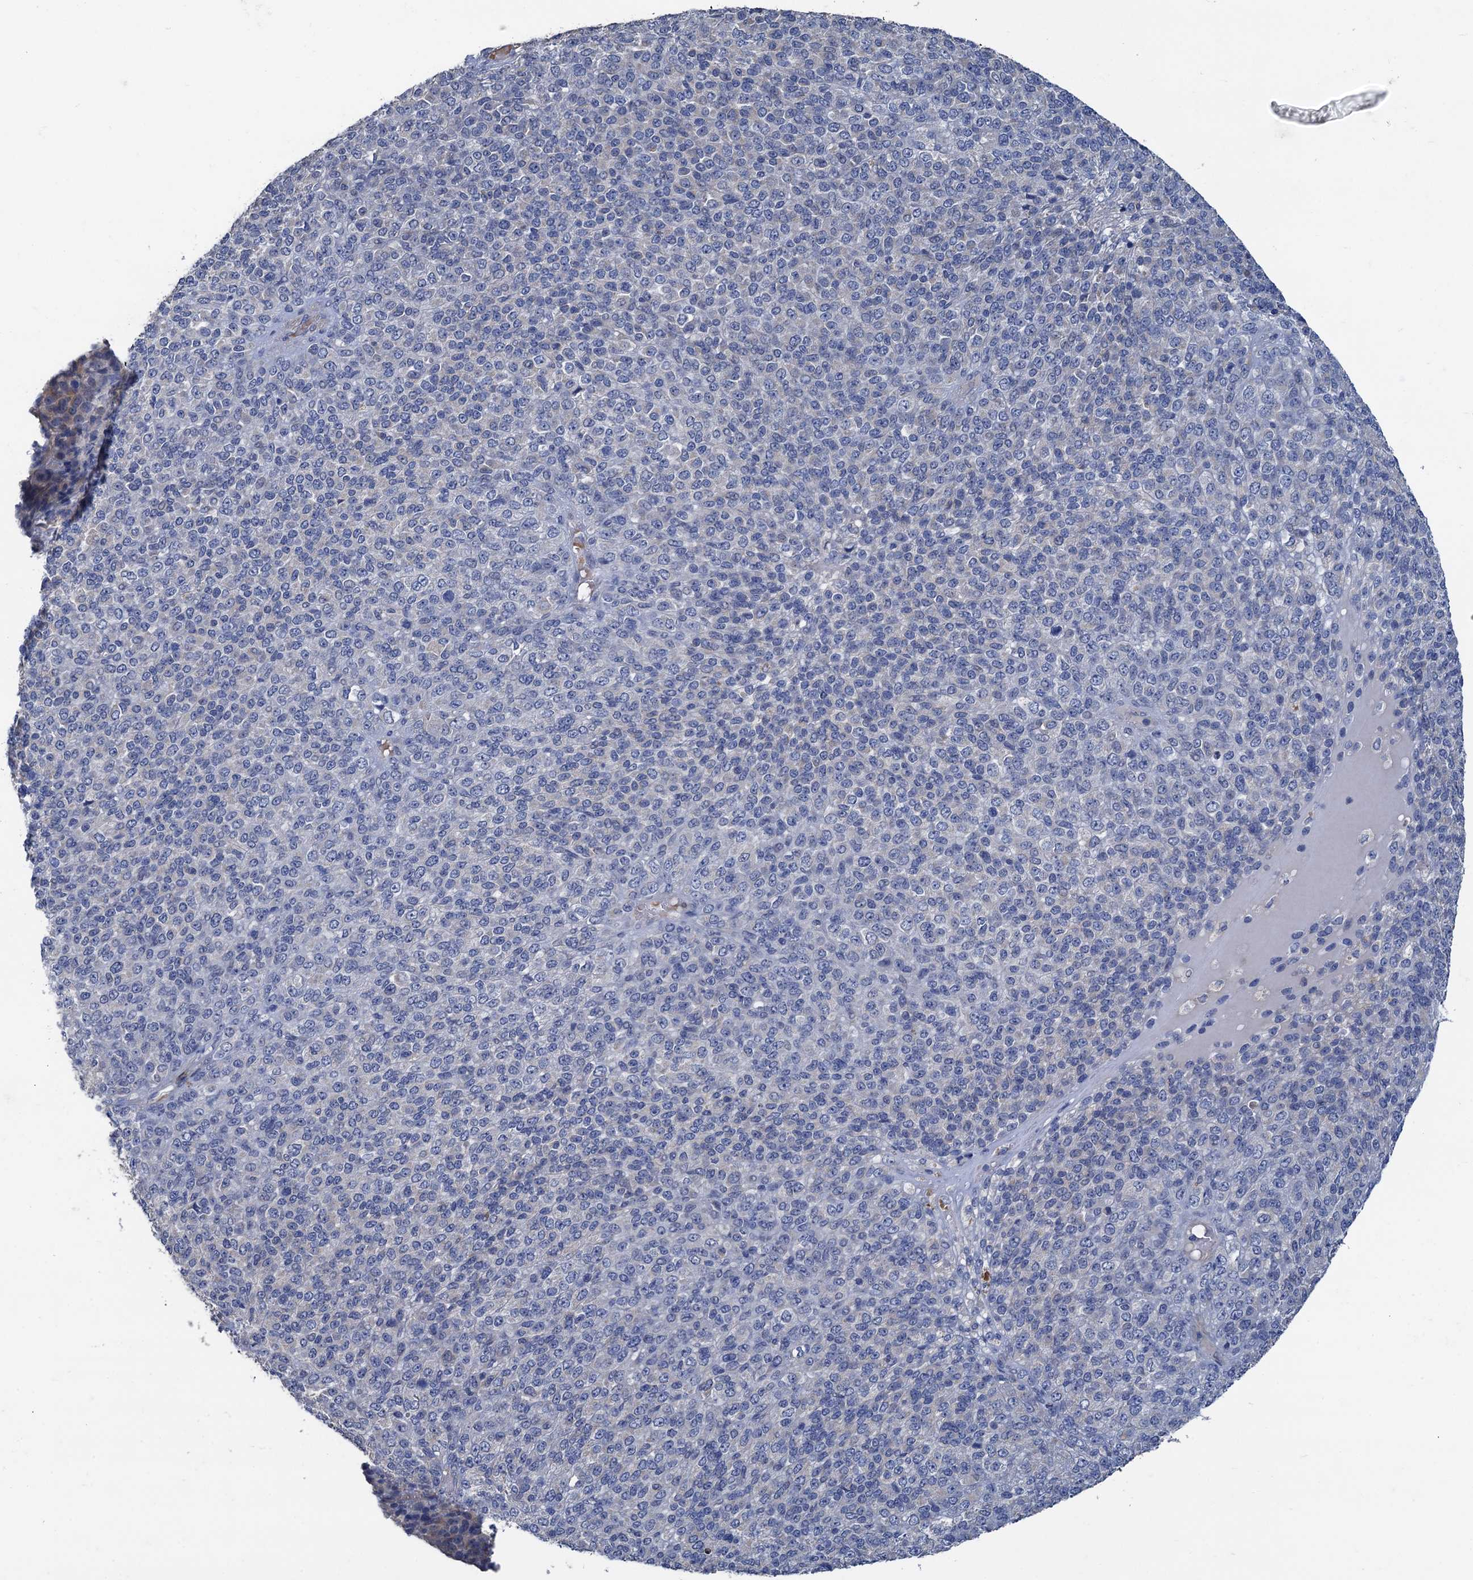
{"staining": {"intensity": "negative", "quantity": "none", "location": "none"}, "tissue": "melanoma", "cell_type": "Tumor cells", "image_type": "cancer", "snomed": [{"axis": "morphology", "description": "Malignant melanoma, Metastatic site"}, {"axis": "topography", "description": "Brain"}], "caption": "Human malignant melanoma (metastatic site) stained for a protein using immunohistochemistry (IHC) shows no positivity in tumor cells.", "gene": "SMCO3", "patient": {"sex": "female", "age": 56}}